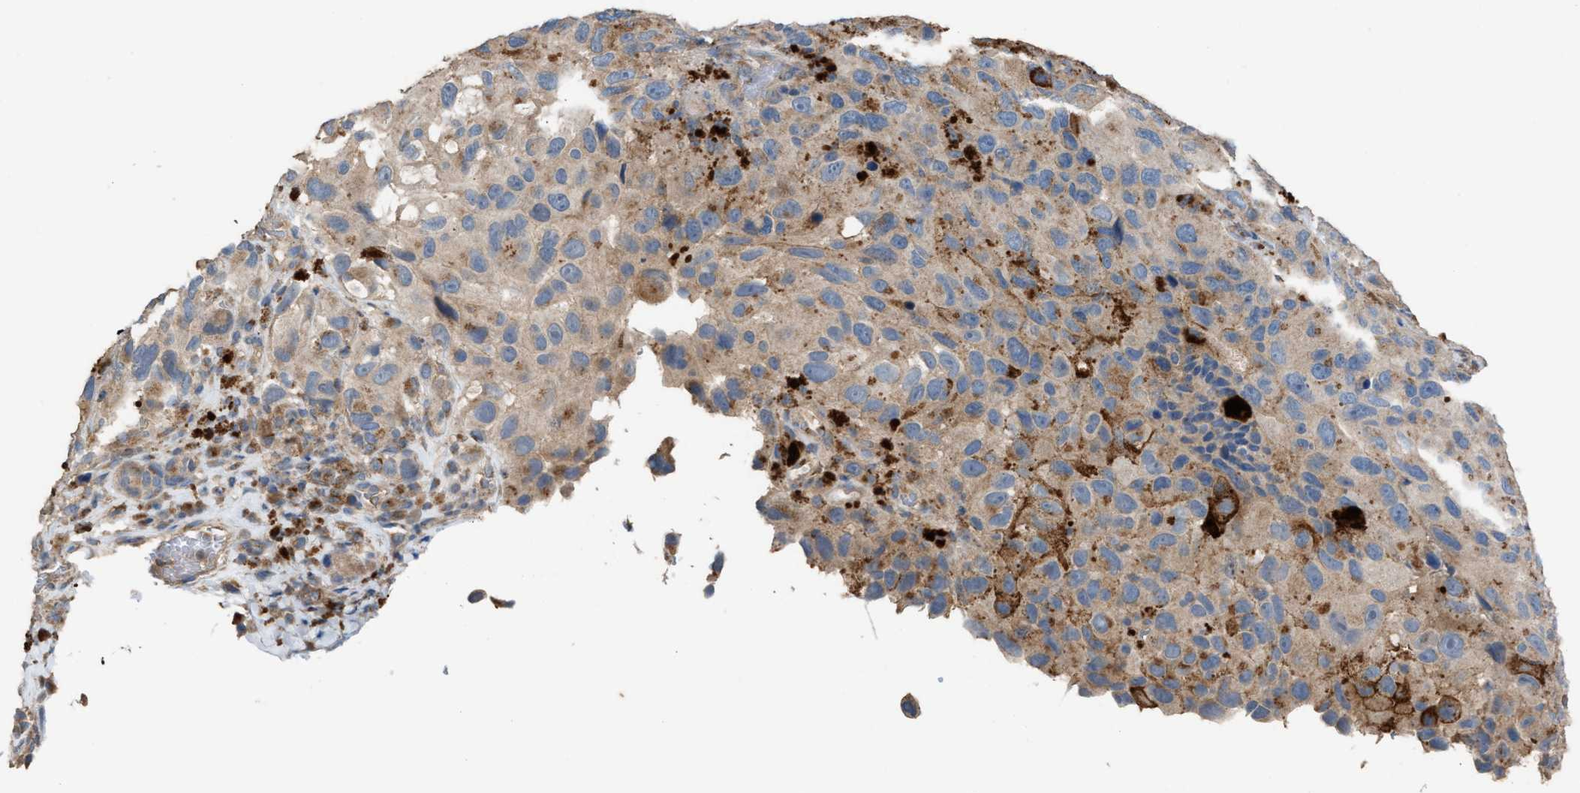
{"staining": {"intensity": "weak", "quantity": ">75%", "location": "cytoplasmic/membranous"}, "tissue": "melanoma", "cell_type": "Tumor cells", "image_type": "cancer", "snomed": [{"axis": "morphology", "description": "Malignant melanoma, NOS"}, {"axis": "topography", "description": "Skin"}], "caption": "Protein analysis of melanoma tissue shows weak cytoplasmic/membranous staining in about >75% of tumor cells.", "gene": "TPK1", "patient": {"sex": "female", "age": 73}}